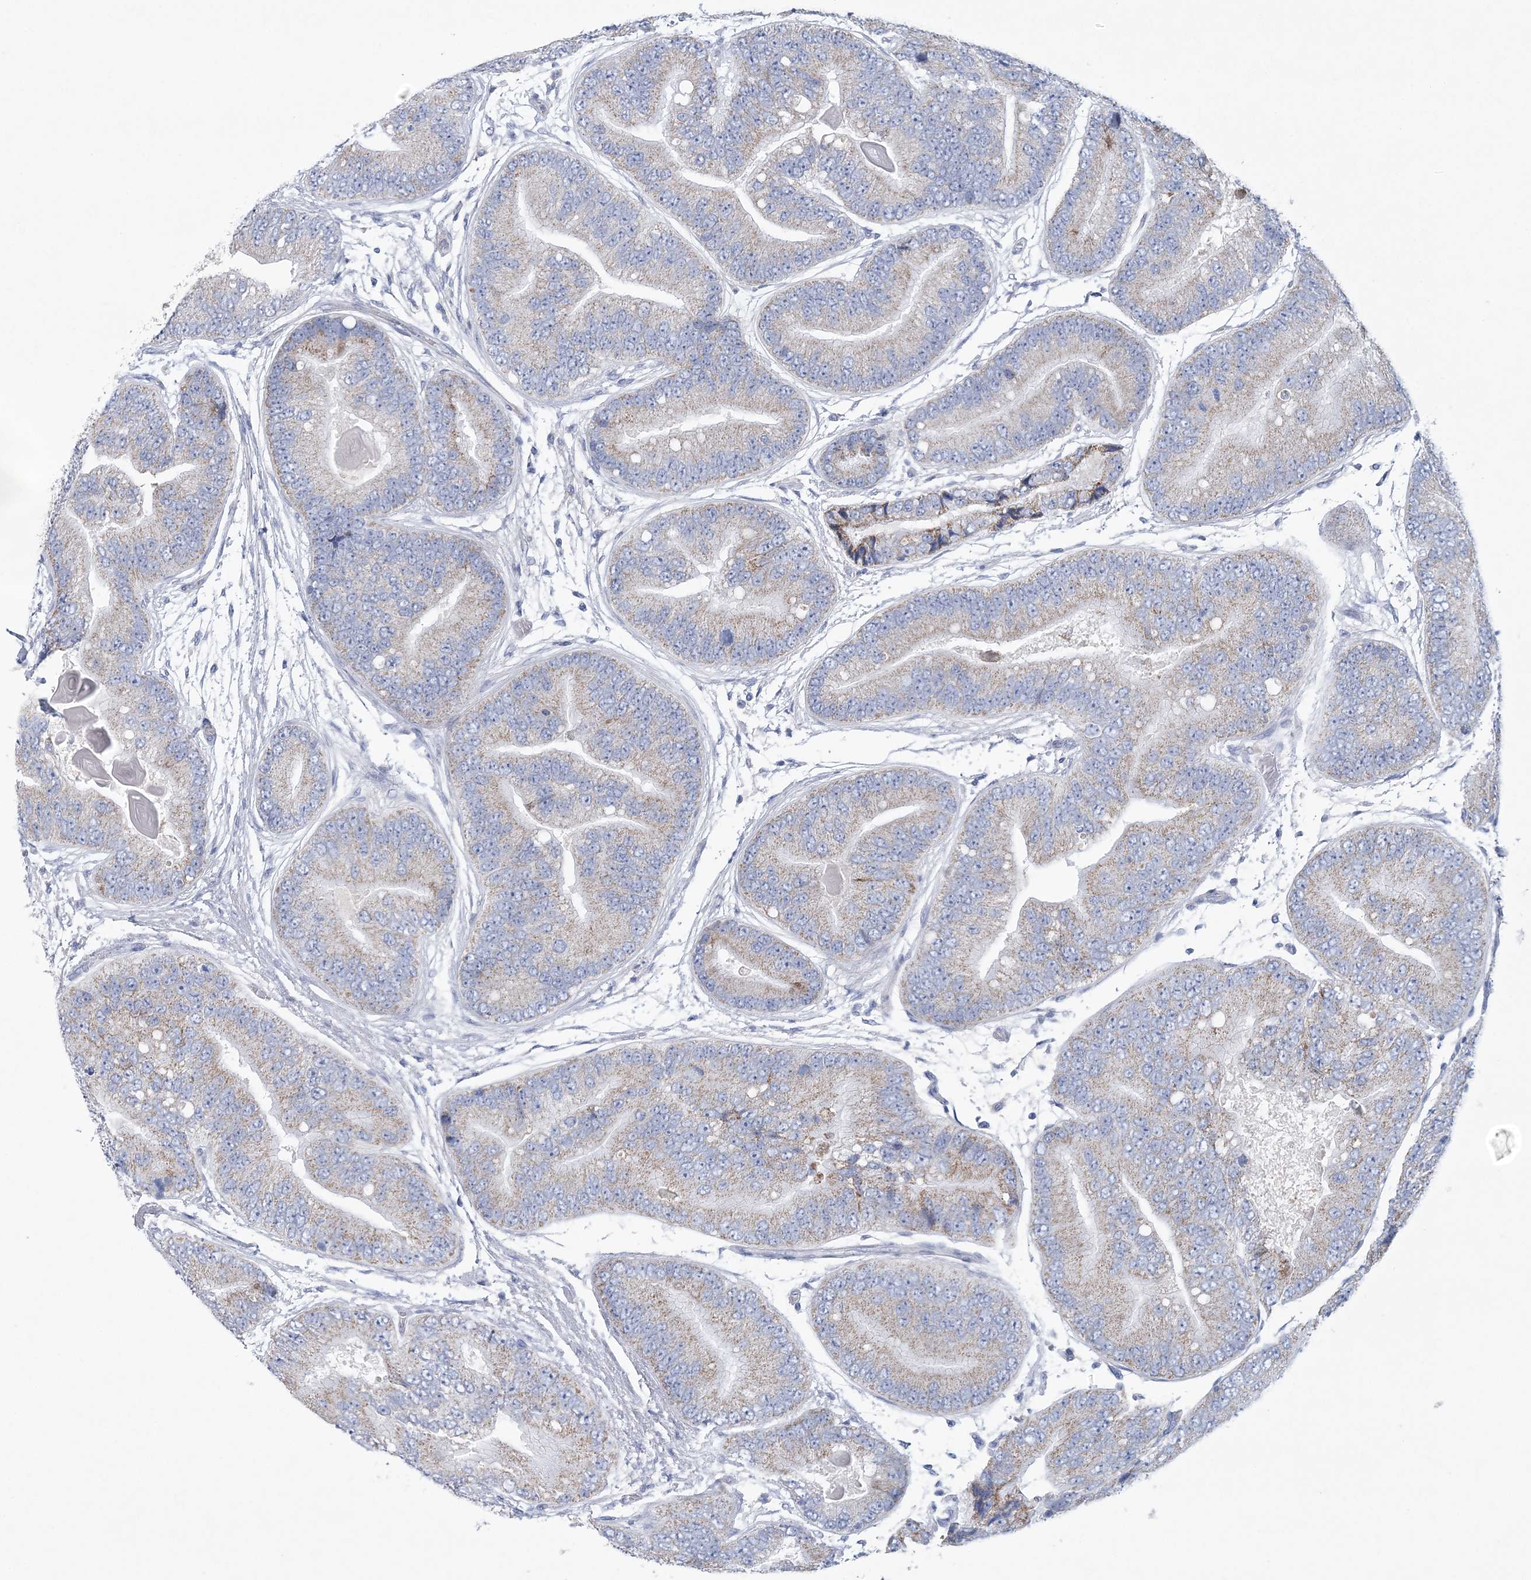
{"staining": {"intensity": "weak", "quantity": "25%-75%", "location": "cytoplasmic/membranous"}, "tissue": "prostate cancer", "cell_type": "Tumor cells", "image_type": "cancer", "snomed": [{"axis": "morphology", "description": "Adenocarcinoma, High grade"}, {"axis": "topography", "description": "Prostate"}], "caption": "Immunohistochemical staining of human prostate cancer (adenocarcinoma (high-grade)) shows low levels of weak cytoplasmic/membranous positivity in approximately 25%-75% of tumor cells. Ihc stains the protein in brown and the nuclei are stained blue.", "gene": "NIPAL1", "patient": {"sex": "male", "age": 70}}